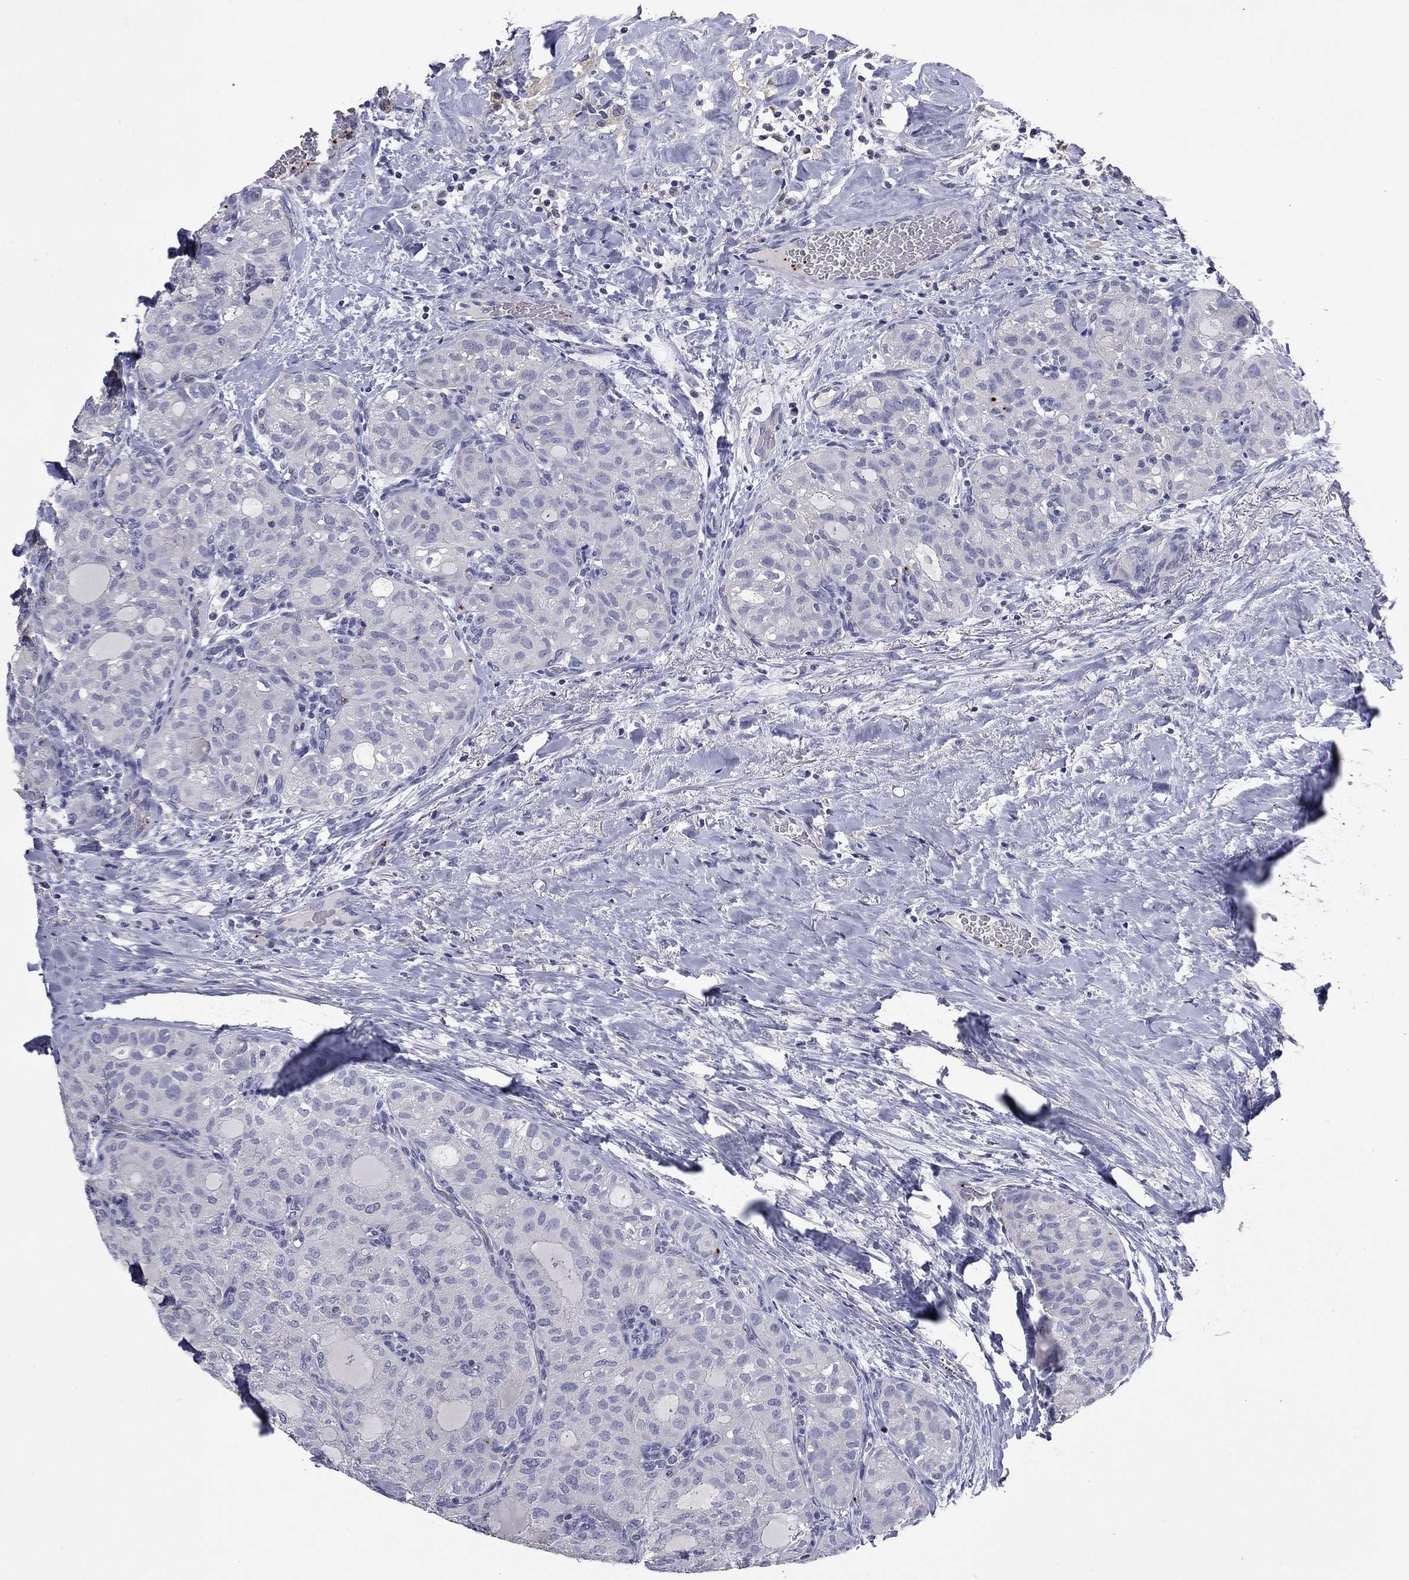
{"staining": {"intensity": "negative", "quantity": "none", "location": "none"}, "tissue": "thyroid cancer", "cell_type": "Tumor cells", "image_type": "cancer", "snomed": [{"axis": "morphology", "description": "Follicular adenoma carcinoma, NOS"}, {"axis": "topography", "description": "Thyroid gland"}], "caption": "Image shows no significant protein expression in tumor cells of follicular adenoma carcinoma (thyroid).", "gene": "PLEK", "patient": {"sex": "male", "age": 75}}